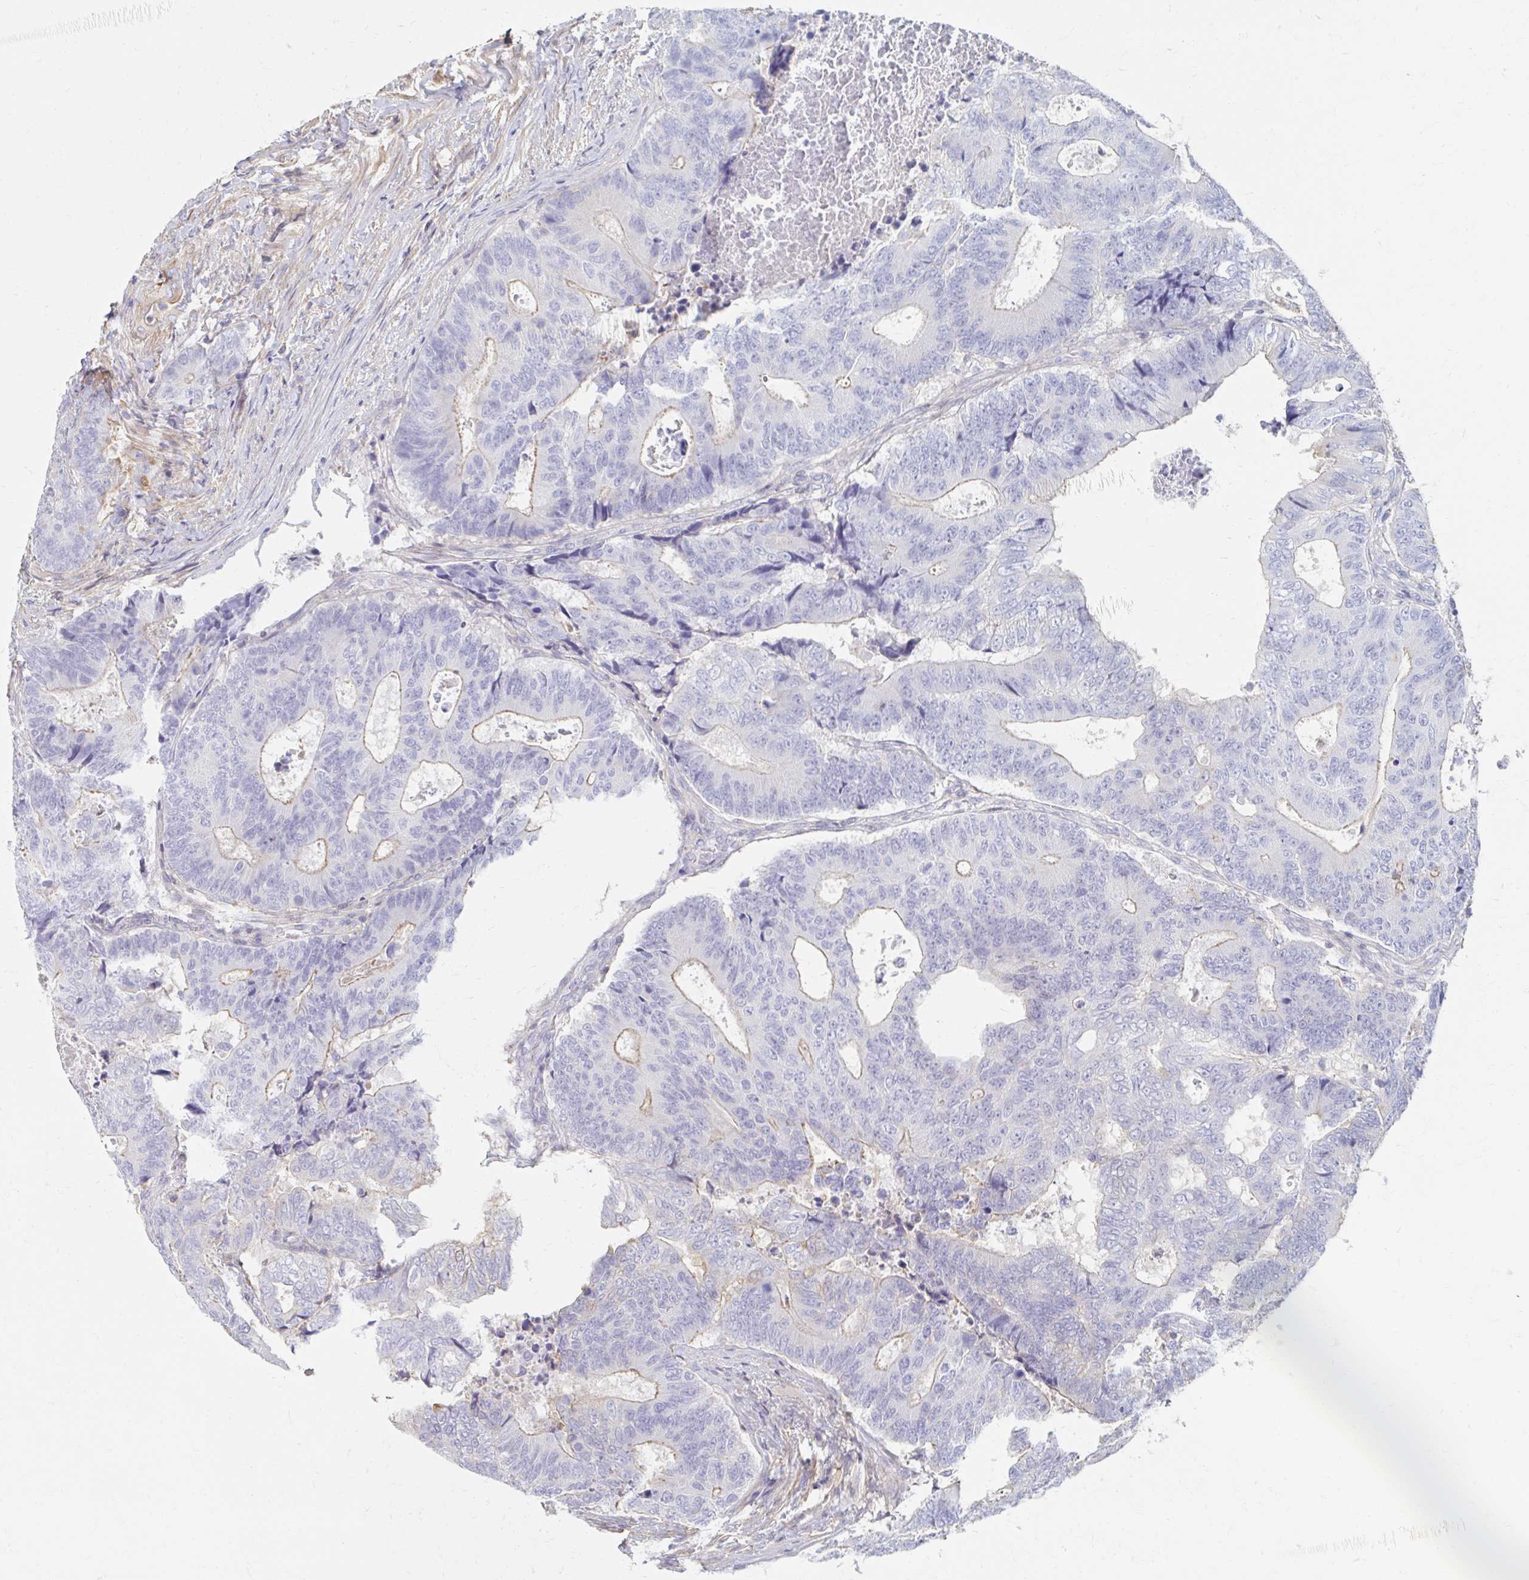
{"staining": {"intensity": "weak", "quantity": "<25%", "location": "cytoplasmic/membranous"}, "tissue": "colorectal cancer", "cell_type": "Tumor cells", "image_type": "cancer", "snomed": [{"axis": "morphology", "description": "Adenocarcinoma, NOS"}, {"axis": "topography", "description": "Colon"}], "caption": "Immunohistochemistry photomicrograph of human colorectal cancer (adenocarcinoma) stained for a protein (brown), which displays no staining in tumor cells.", "gene": "MYLK2", "patient": {"sex": "female", "age": 48}}